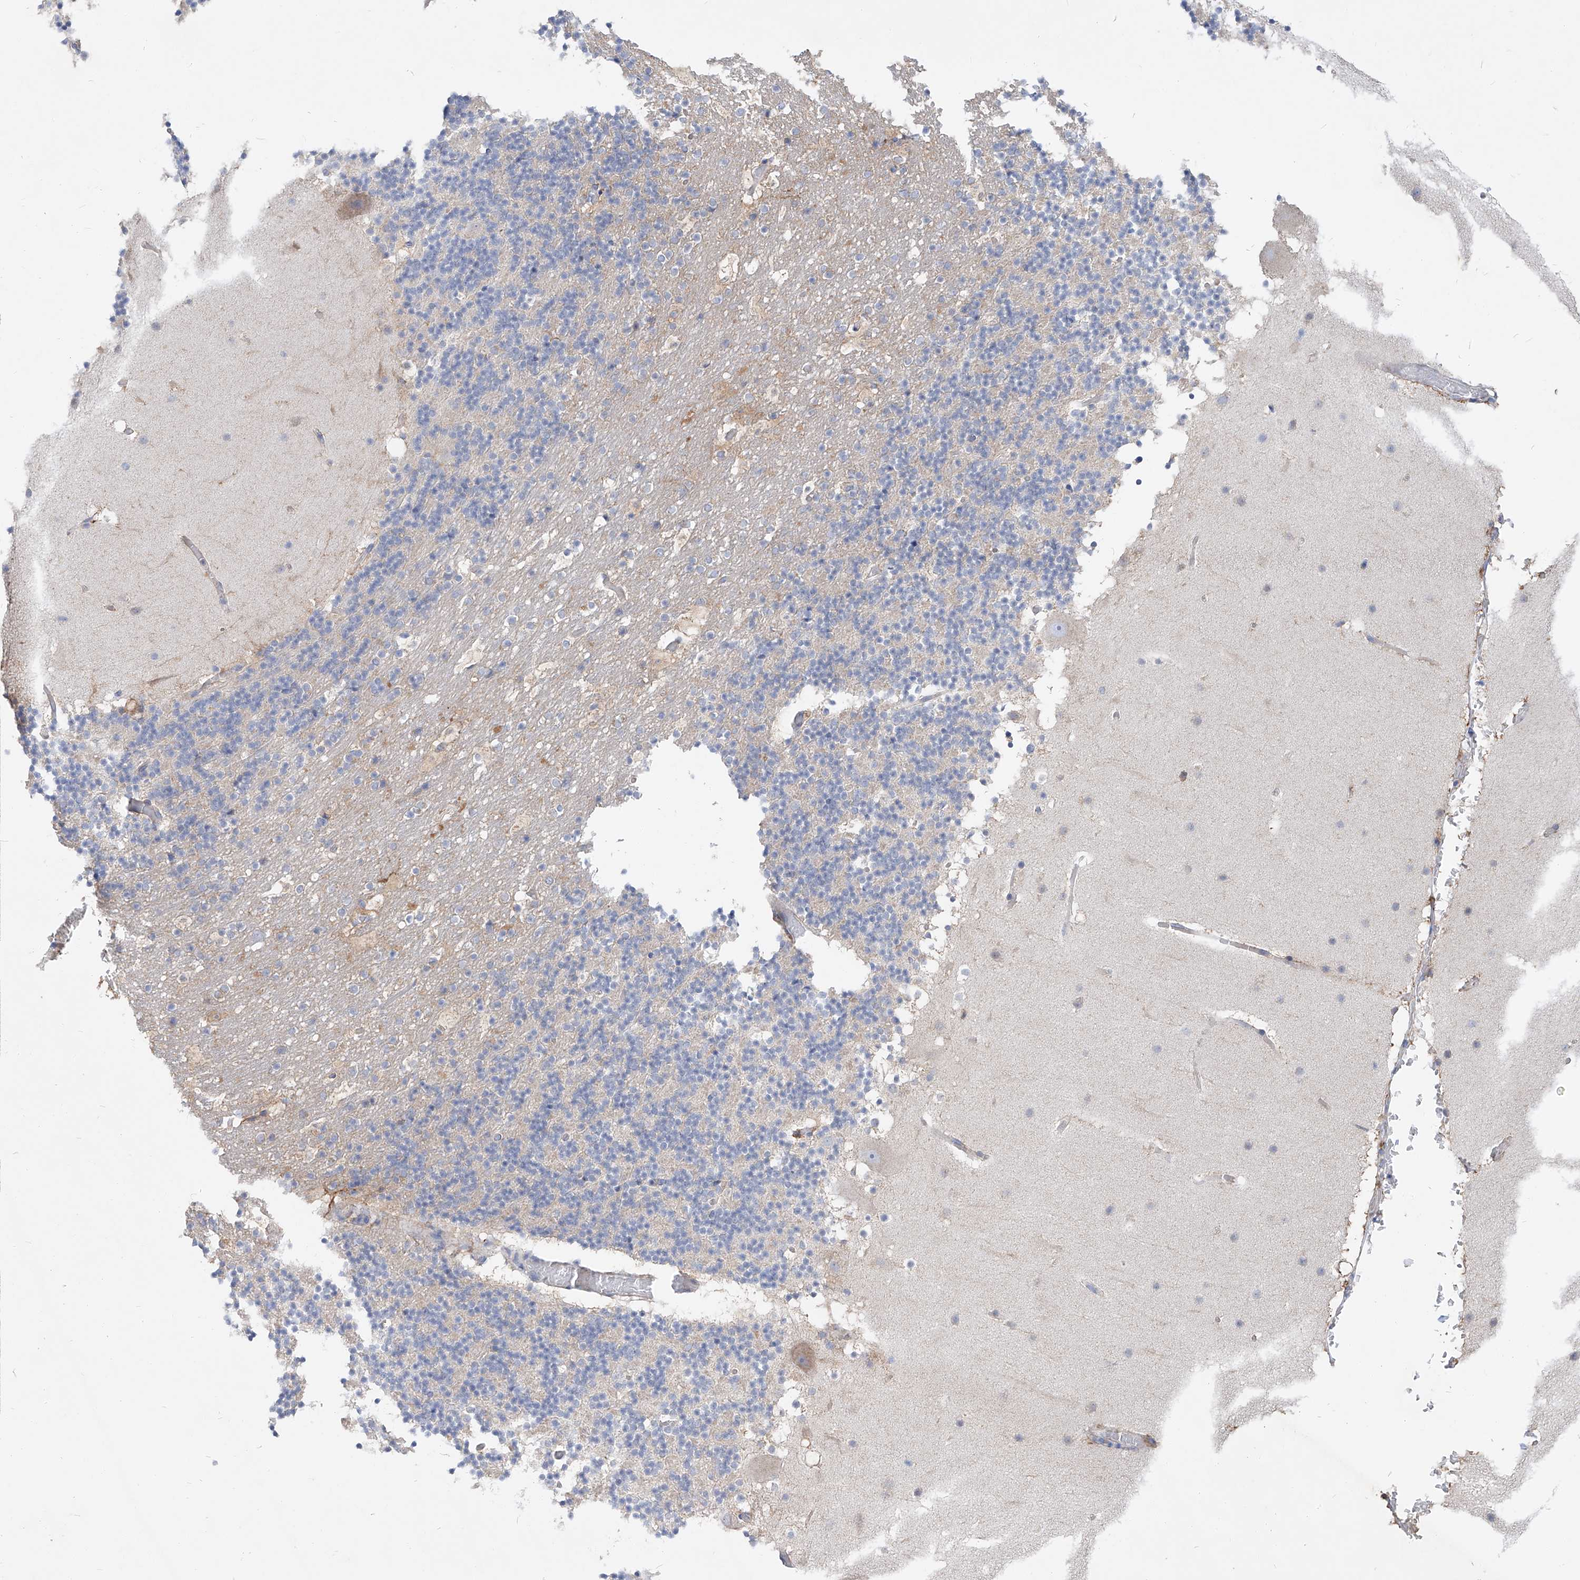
{"staining": {"intensity": "negative", "quantity": "none", "location": "none"}, "tissue": "cerebellum", "cell_type": "Cells in granular layer", "image_type": "normal", "snomed": [{"axis": "morphology", "description": "Normal tissue, NOS"}, {"axis": "topography", "description": "Cerebellum"}], "caption": "Human cerebellum stained for a protein using immunohistochemistry shows no positivity in cells in granular layer.", "gene": "UFL1", "patient": {"sex": "male", "age": 57}}